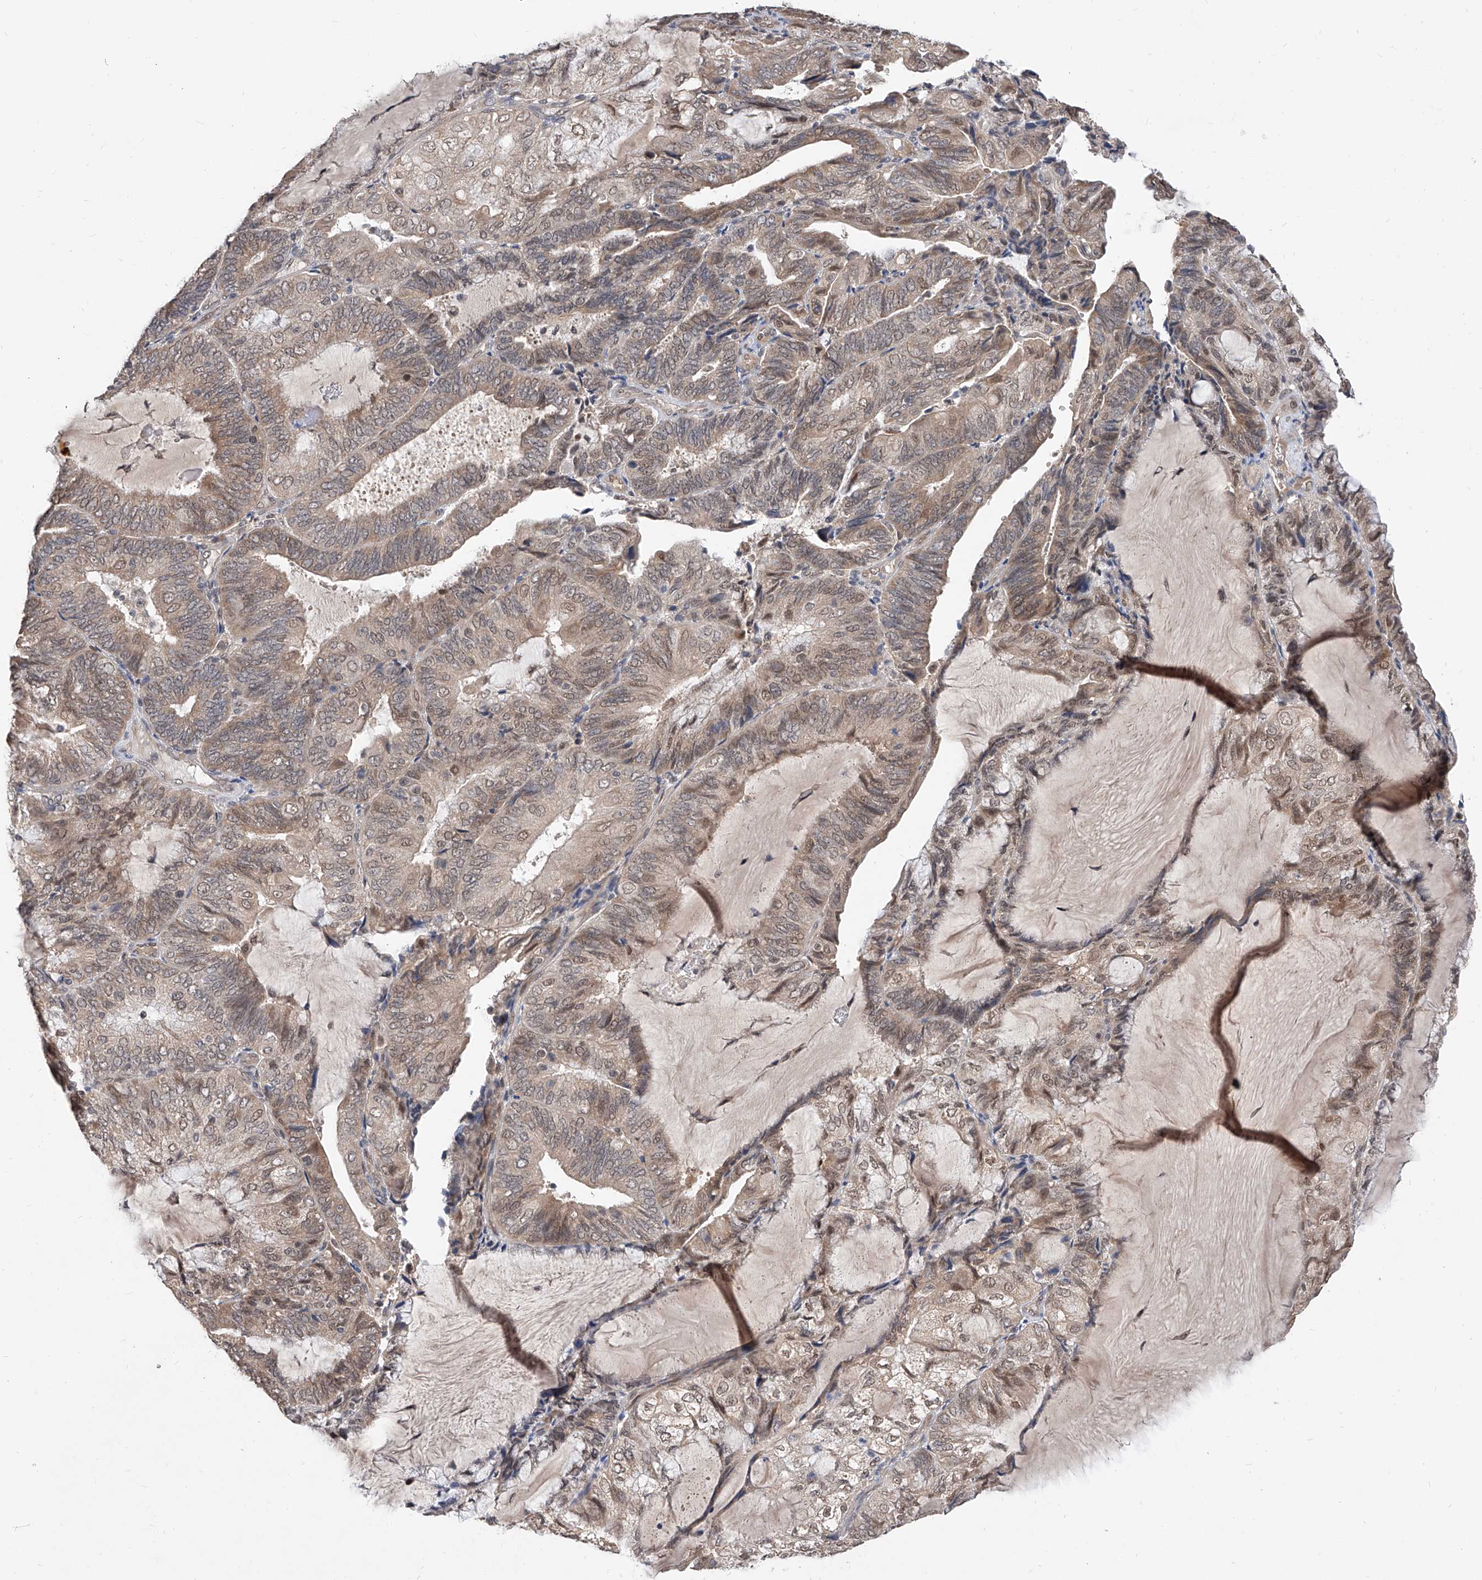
{"staining": {"intensity": "weak", "quantity": "25%-75%", "location": "cytoplasmic/membranous,nuclear"}, "tissue": "endometrial cancer", "cell_type": "Tumor cells", "image_type": "cancer", "snomed": [{"axis": "morphology", "description": "Adenocarcinoma, NOS"}, {"axis": "topography", "description": "Endometrium"}], "caption": "About 25%-75% of tumor cells in endometrial adenocarcinoma demonstrate weak cytoplasmic/membranous and nuclear protein staining as visualized by brown immunohistochemical staining.", "gene": "CARMIL3", "patient": {"sex": "female", "age": 81}}